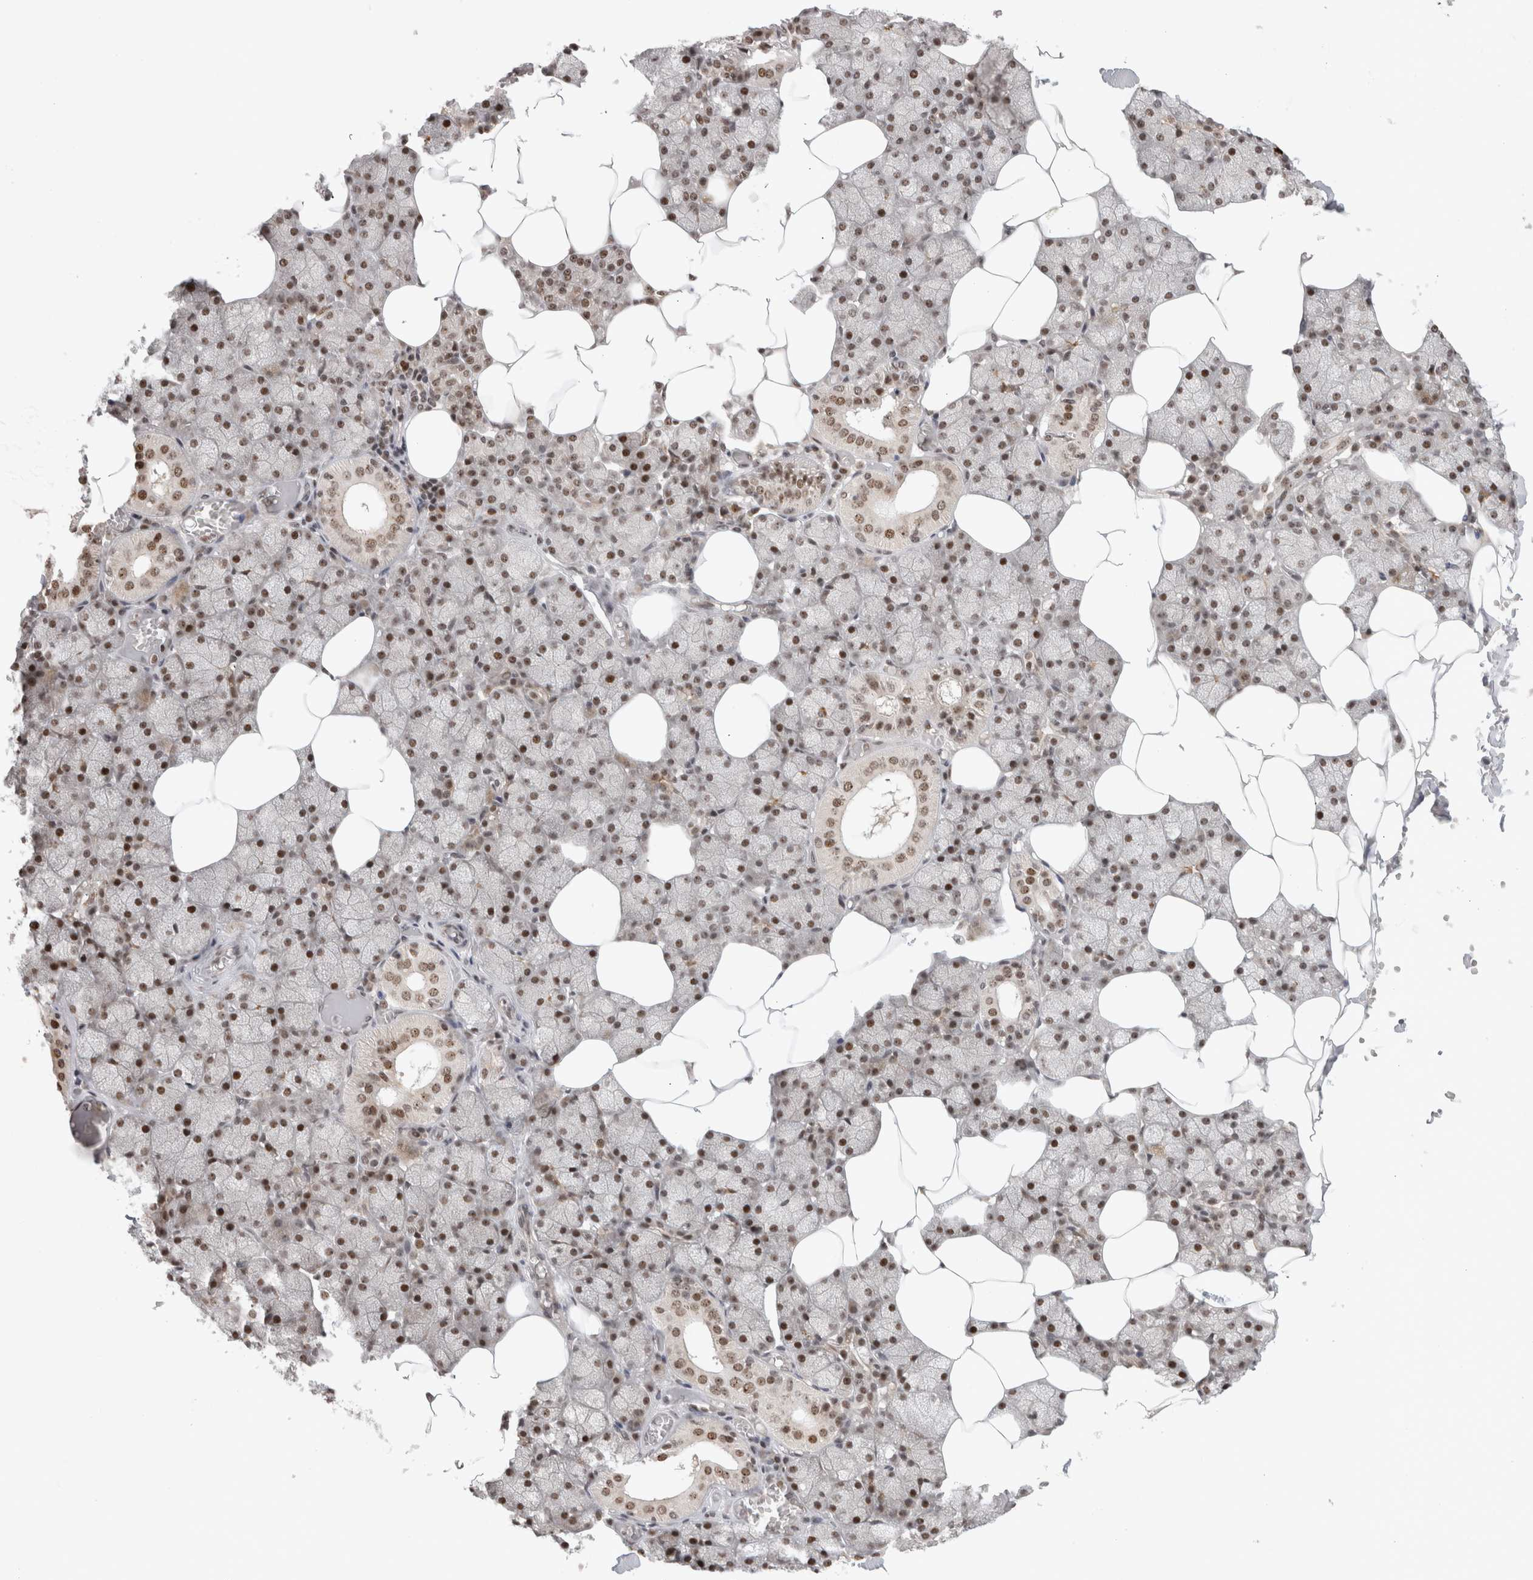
{"staining": {"intensity": "moderate", "quantity": ">75%", "location": "nuclear"}, "tissue": "salivary gland", "cell_type": "Glandular cells", "image_type": "normal", "snomed": [{"axis": "morphology", "description": "Normal tissue, NOS"}, {"axis": "topography", "description": "Salivary gland"}], "caption": "This image reveals IHC staining of normal human salivary gland, with medium moderate nuclear positivity in about >75% of glandular cells.", "gene": "EBNA1BP2", "patient": {"sex": "male", "age": 62}}